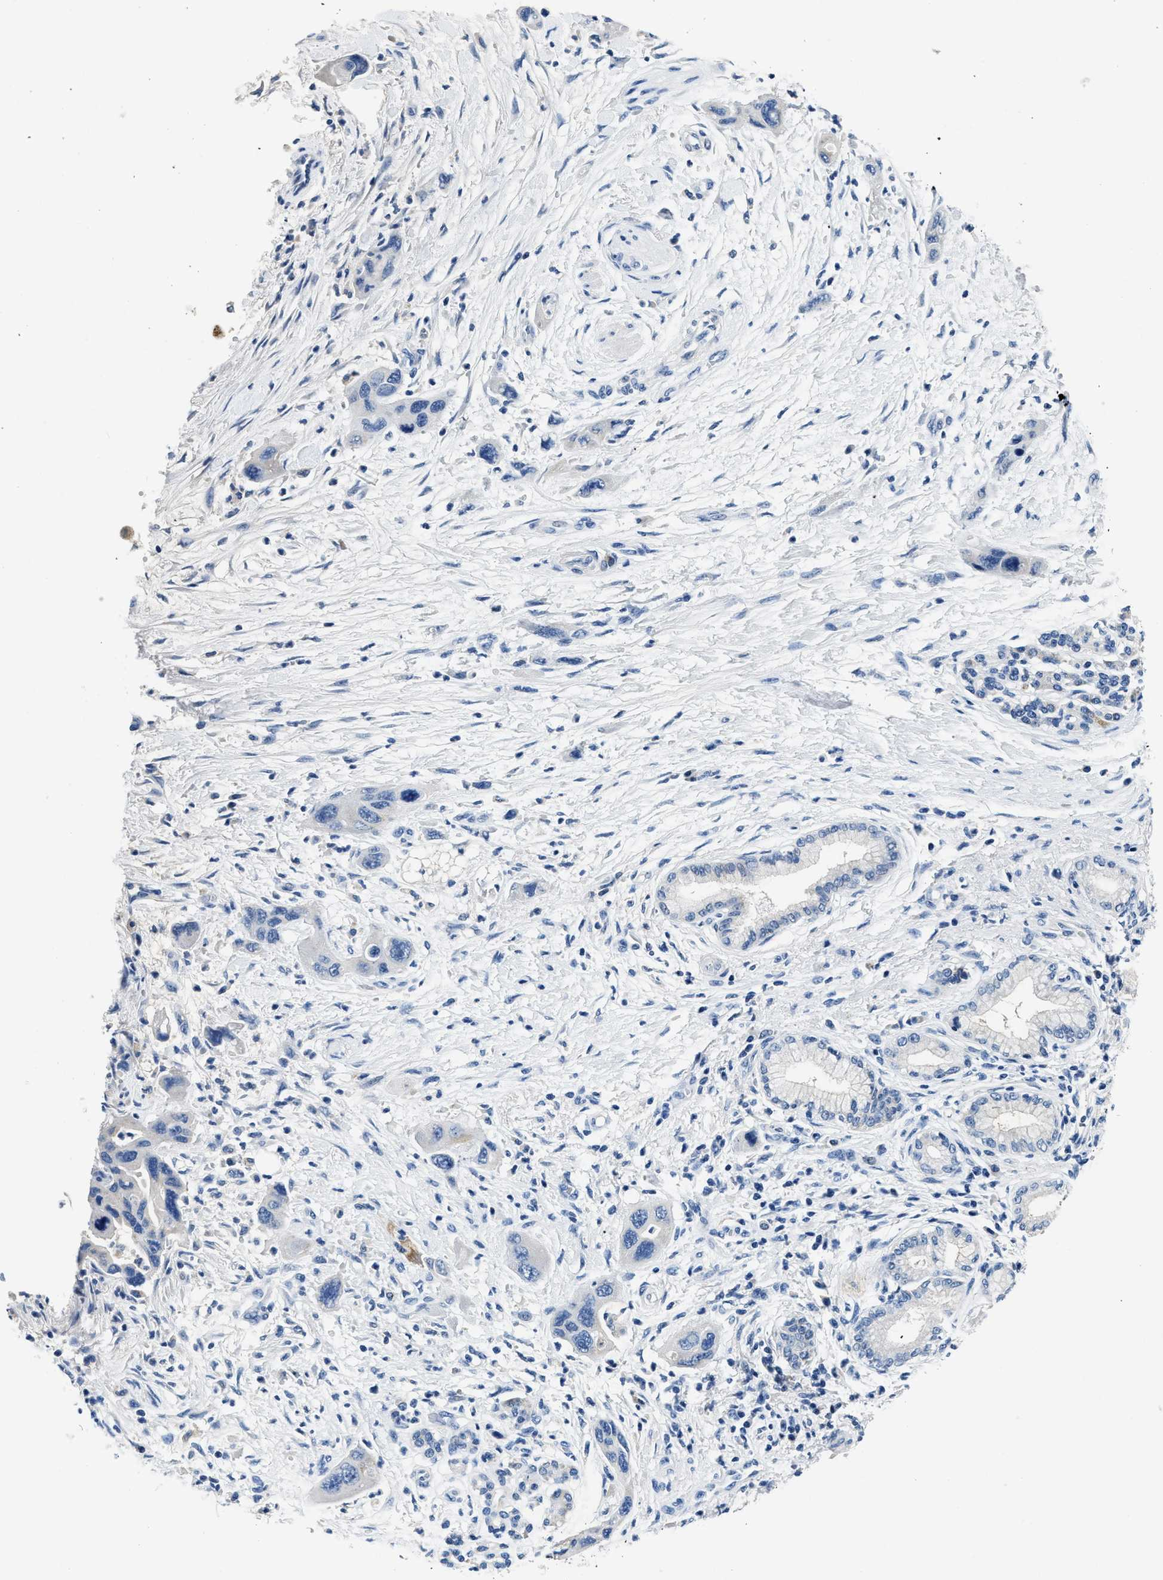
{"staining": {"intensity": "negative", "quantity": "none", "location": "none"}, "tissue": "pancreatic cancer", "cell_type": "Tumor cells", "image_type": "cancer", "snomed": [{"axis": "morphology", "description": "Normal tissue, NOS"}, {"axis": "morphology", "description": "Adenocarcinoma, NOS"}, {"axis": "topography", "description": "Pancreas"}], "caption": "This is an IHC photomicrograph of human pancreatic cancer. There is no staining in tumor cells.", "gene": "PCK2", "patient": {"sex": "female", "age": 71}}